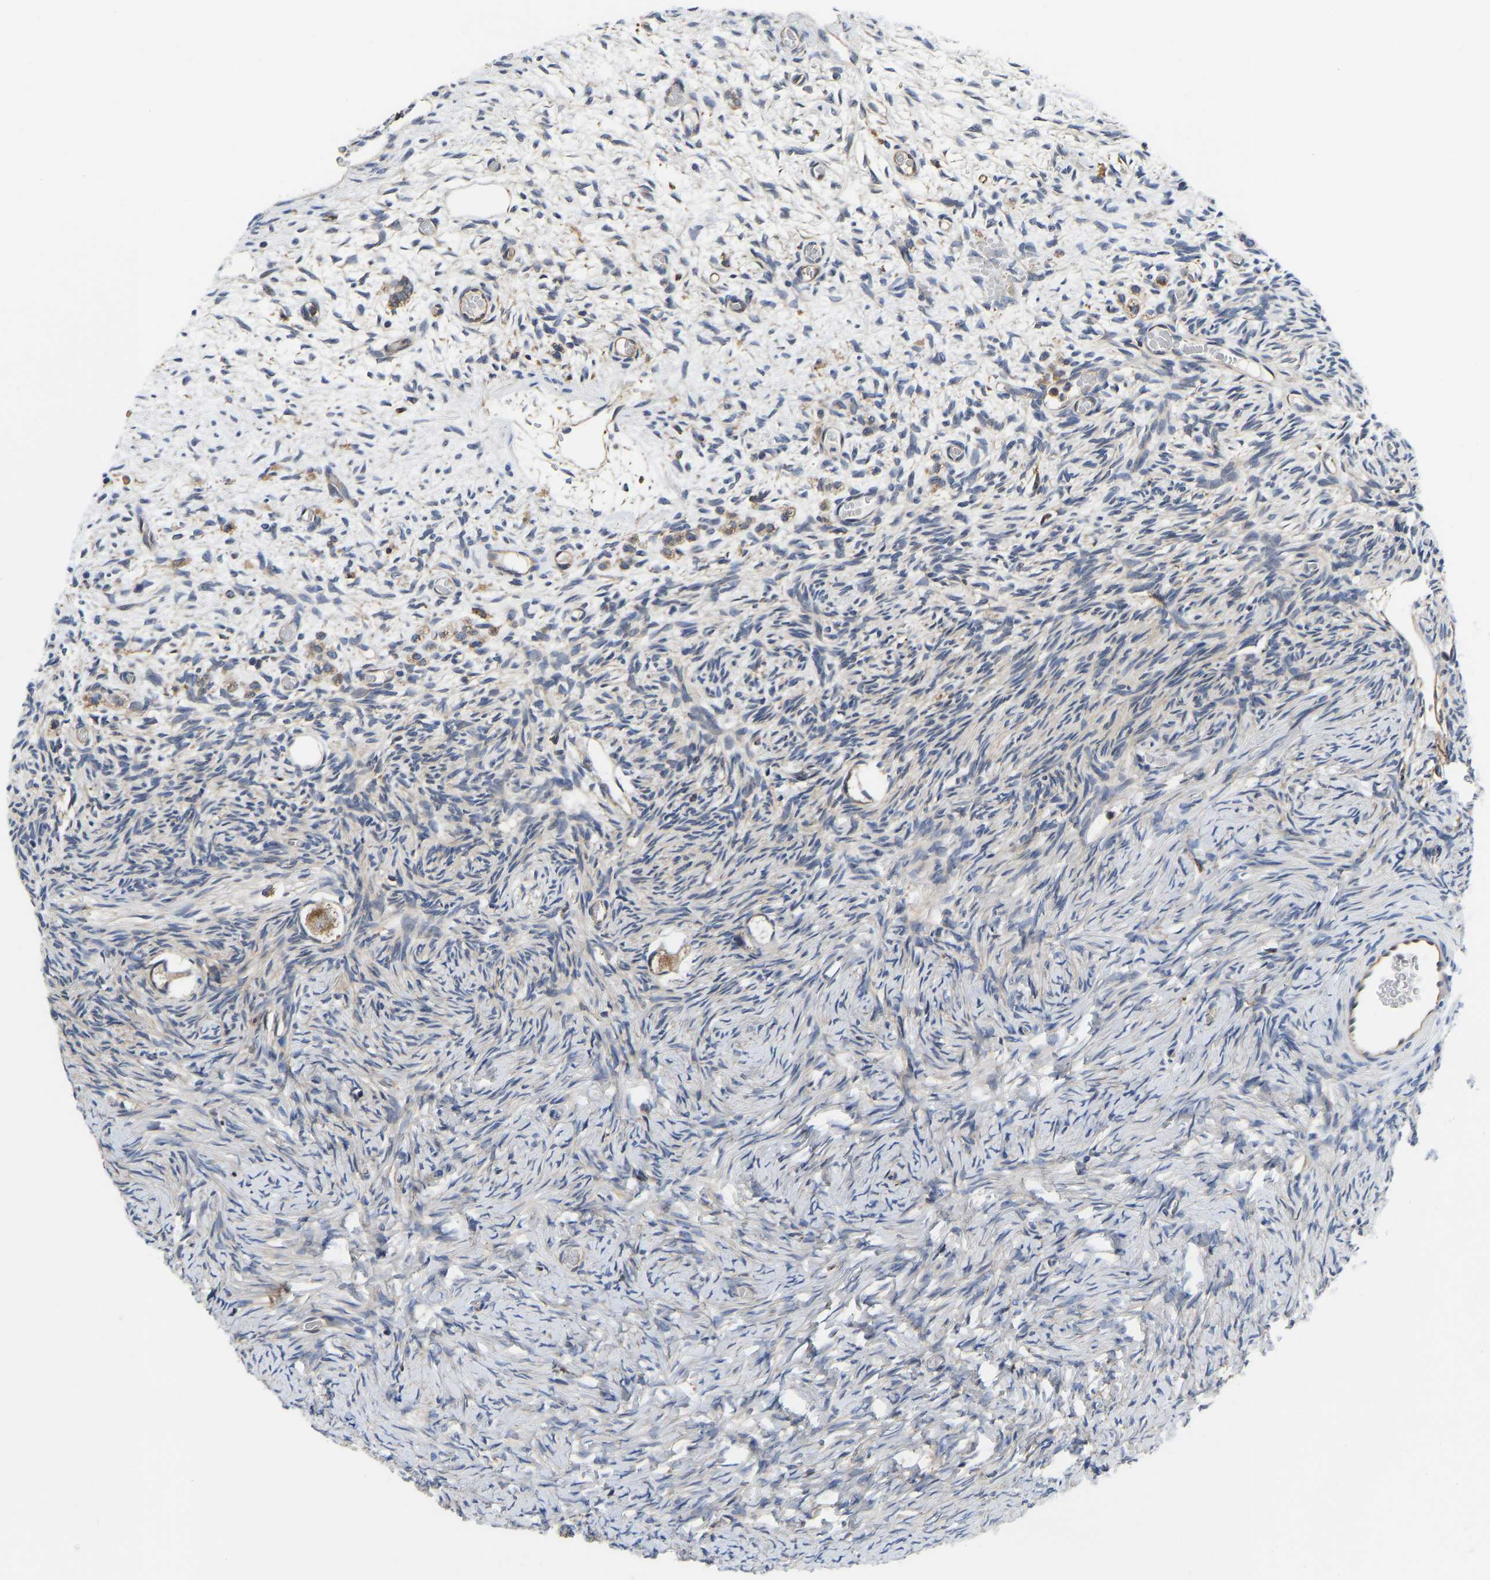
{"staining": {"intensity": "moderate", "quantity": ">75%", "location": "cytoplasmic/membranous"}, "tissue": "ovary", "cell_type": "Follicle cells", "image_type": "normal", "snomed": [{"axis": "morphology", "description": "Normal tissue, NOS"}, {"axis": "topography", "description": "Ovary"}], "caption": "The micrograph demonstrates staining of normal ovary, revealing moderate cytoplasmic/membranous protein positivity (brown color) within follicle cells.", "gene": "FLNB", "patient": {"sex": "female", "age": 27}}